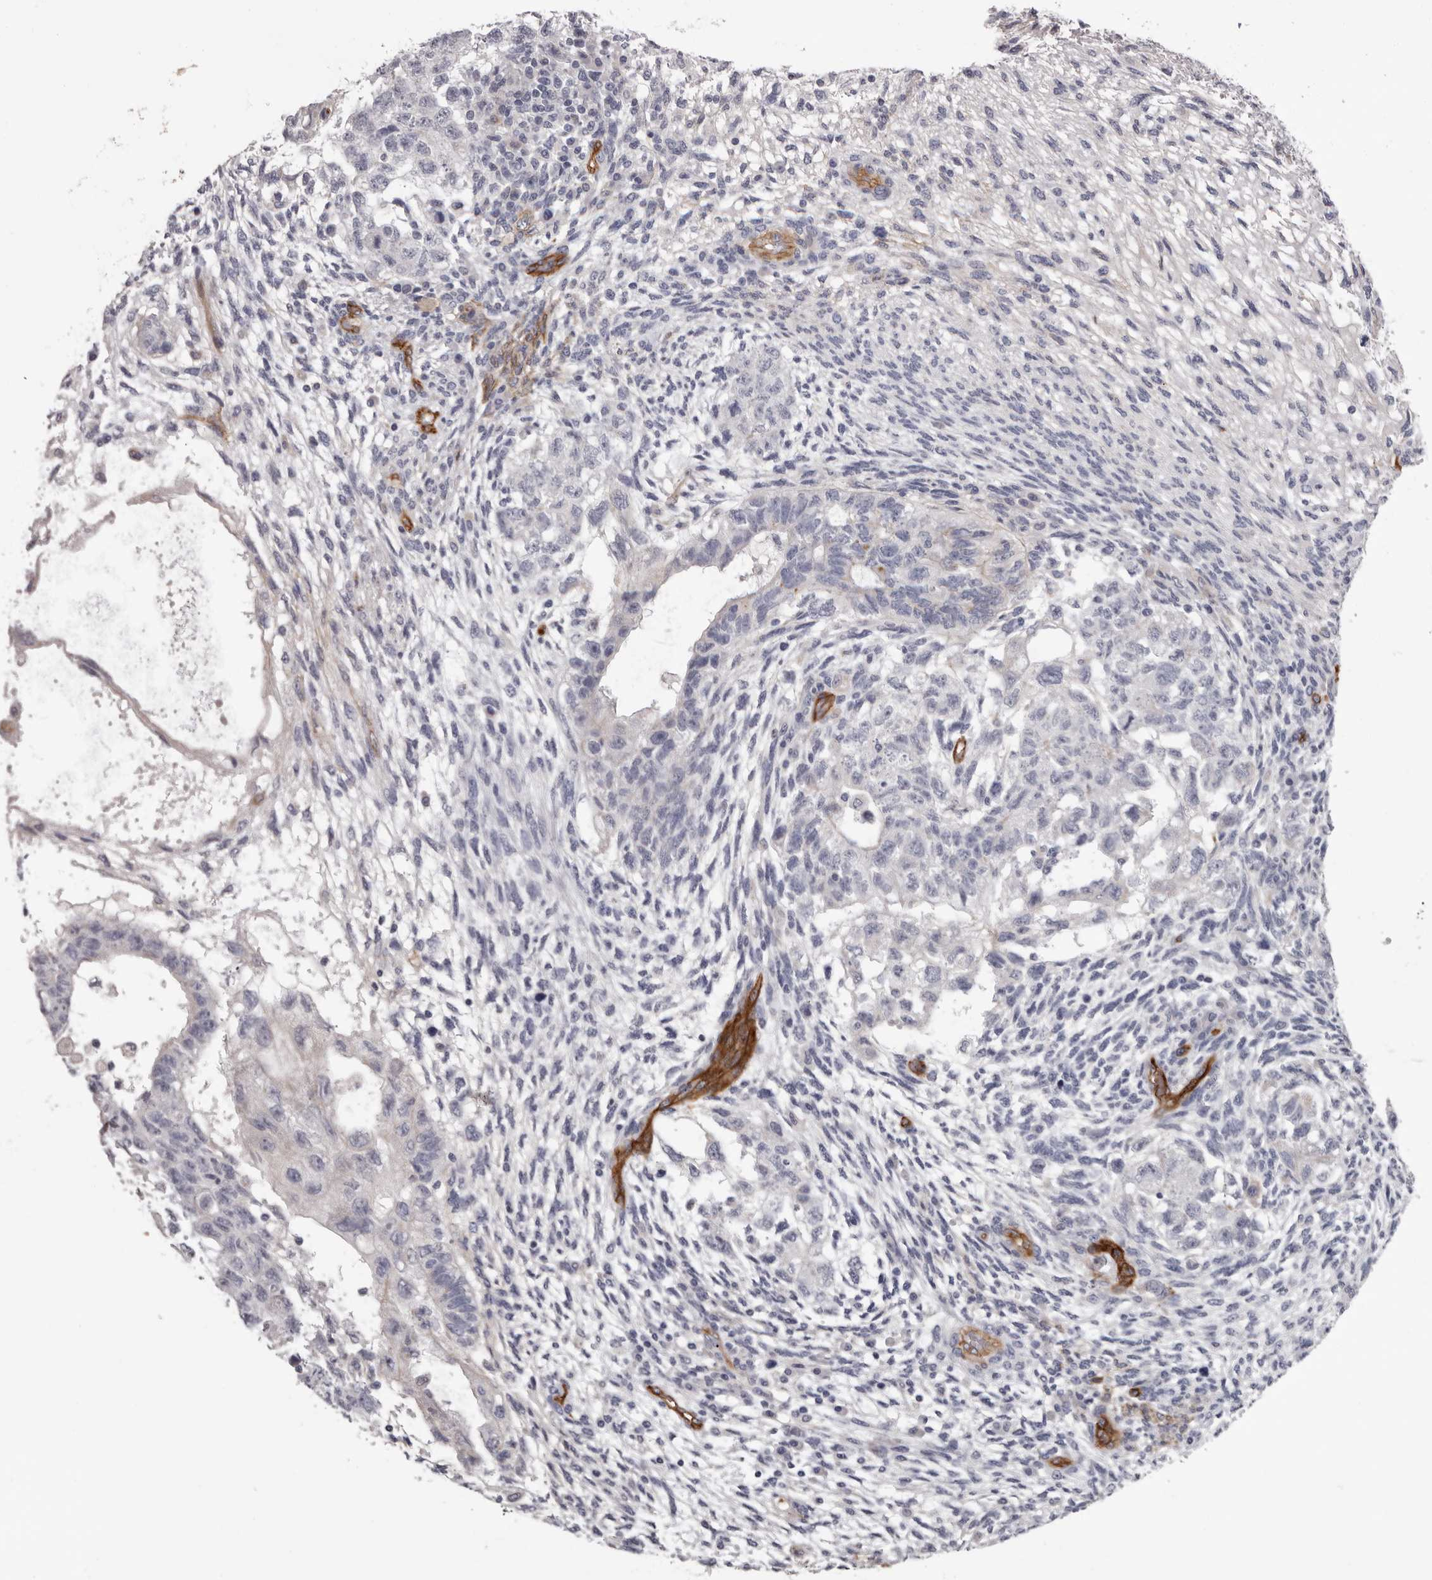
{"staining": {"intensity": "negative", "quantity": "none", "location": "none"}, "tissue": "testis cancer", "cell_type": "Tumor cells", "image_type": "cancer", "snomed": [{"axis": "morphology", "description": "Normal tissue, NOS"}, {"axis": "morphology", "description": "Carcinoma, Embryonal, NOS"}, {"axis": "topography", "description": "Testis"}], "caption": "Testis embryonal carcinoma was stained to show a protein in brown. There is no significant positivity in tumor cells.", "gene": "ADGRL4", "patient": {"sex": "male", "age": 36}}